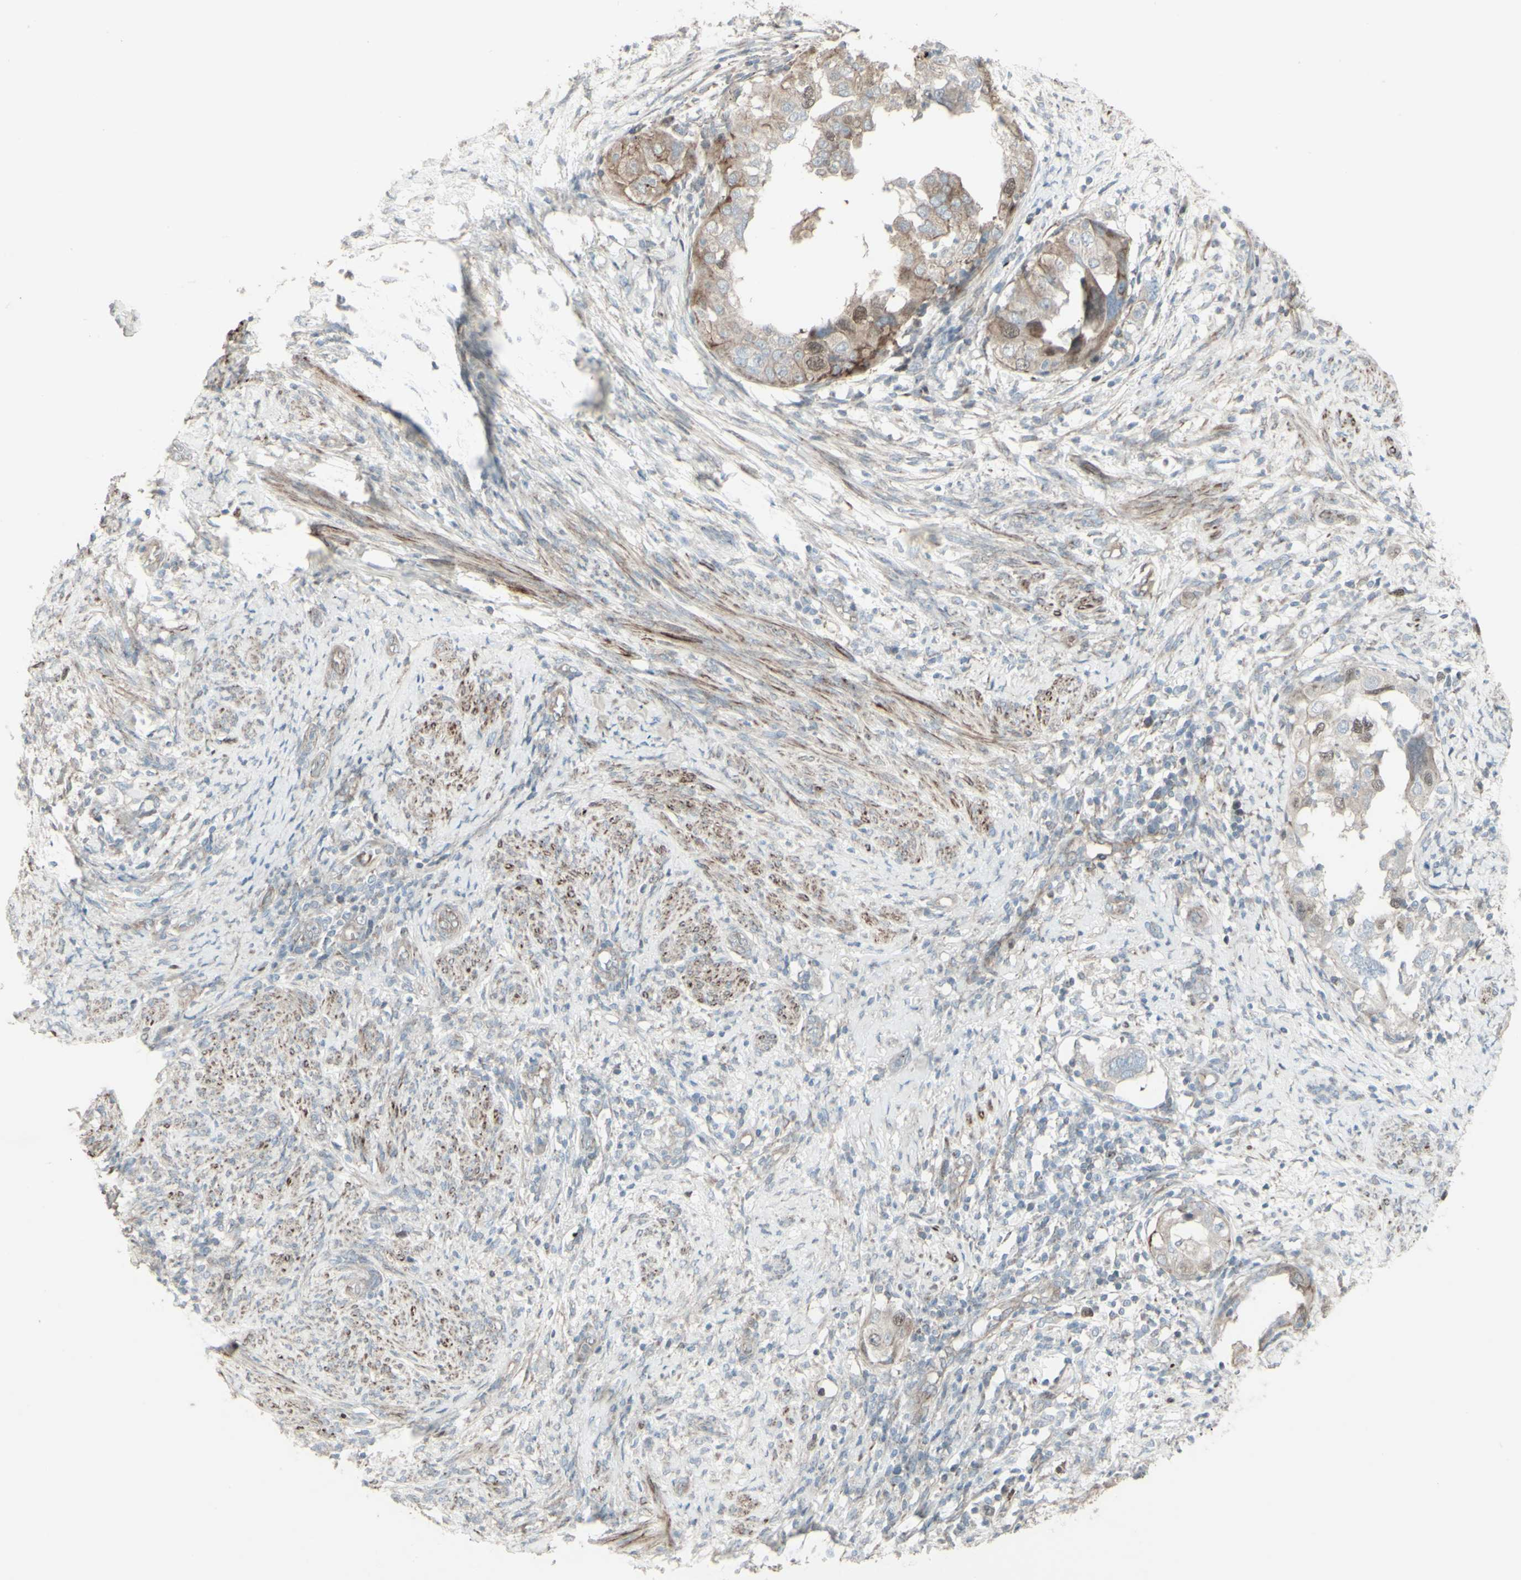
{"staining": {"intensity": "moderate", "quantity": "<25%", "location": "cytoplasmic/membranous,nuclear"}, "tissue": "endometrial cancer", "cell_type": "Tumor cells", "image_type": "cancer", "snomed": [{"axis": "morphology", "description": "Adenocarcinoma, NOS"}, {"axis": "topography", "description": "Endometrium"}], "caption": "DAB immunohistochemical staining of human endometrial adenocarcinoma shows moderate cytoplasmic/membranous and nuclear protein expression in approximately <25% of tumor cells. (DAB (3,3'-diaminobenzidine) IHC with brightfield microscopy, high magnification).", "gene": "GMNN", "patient": {"sex": "female", "age": 85}}